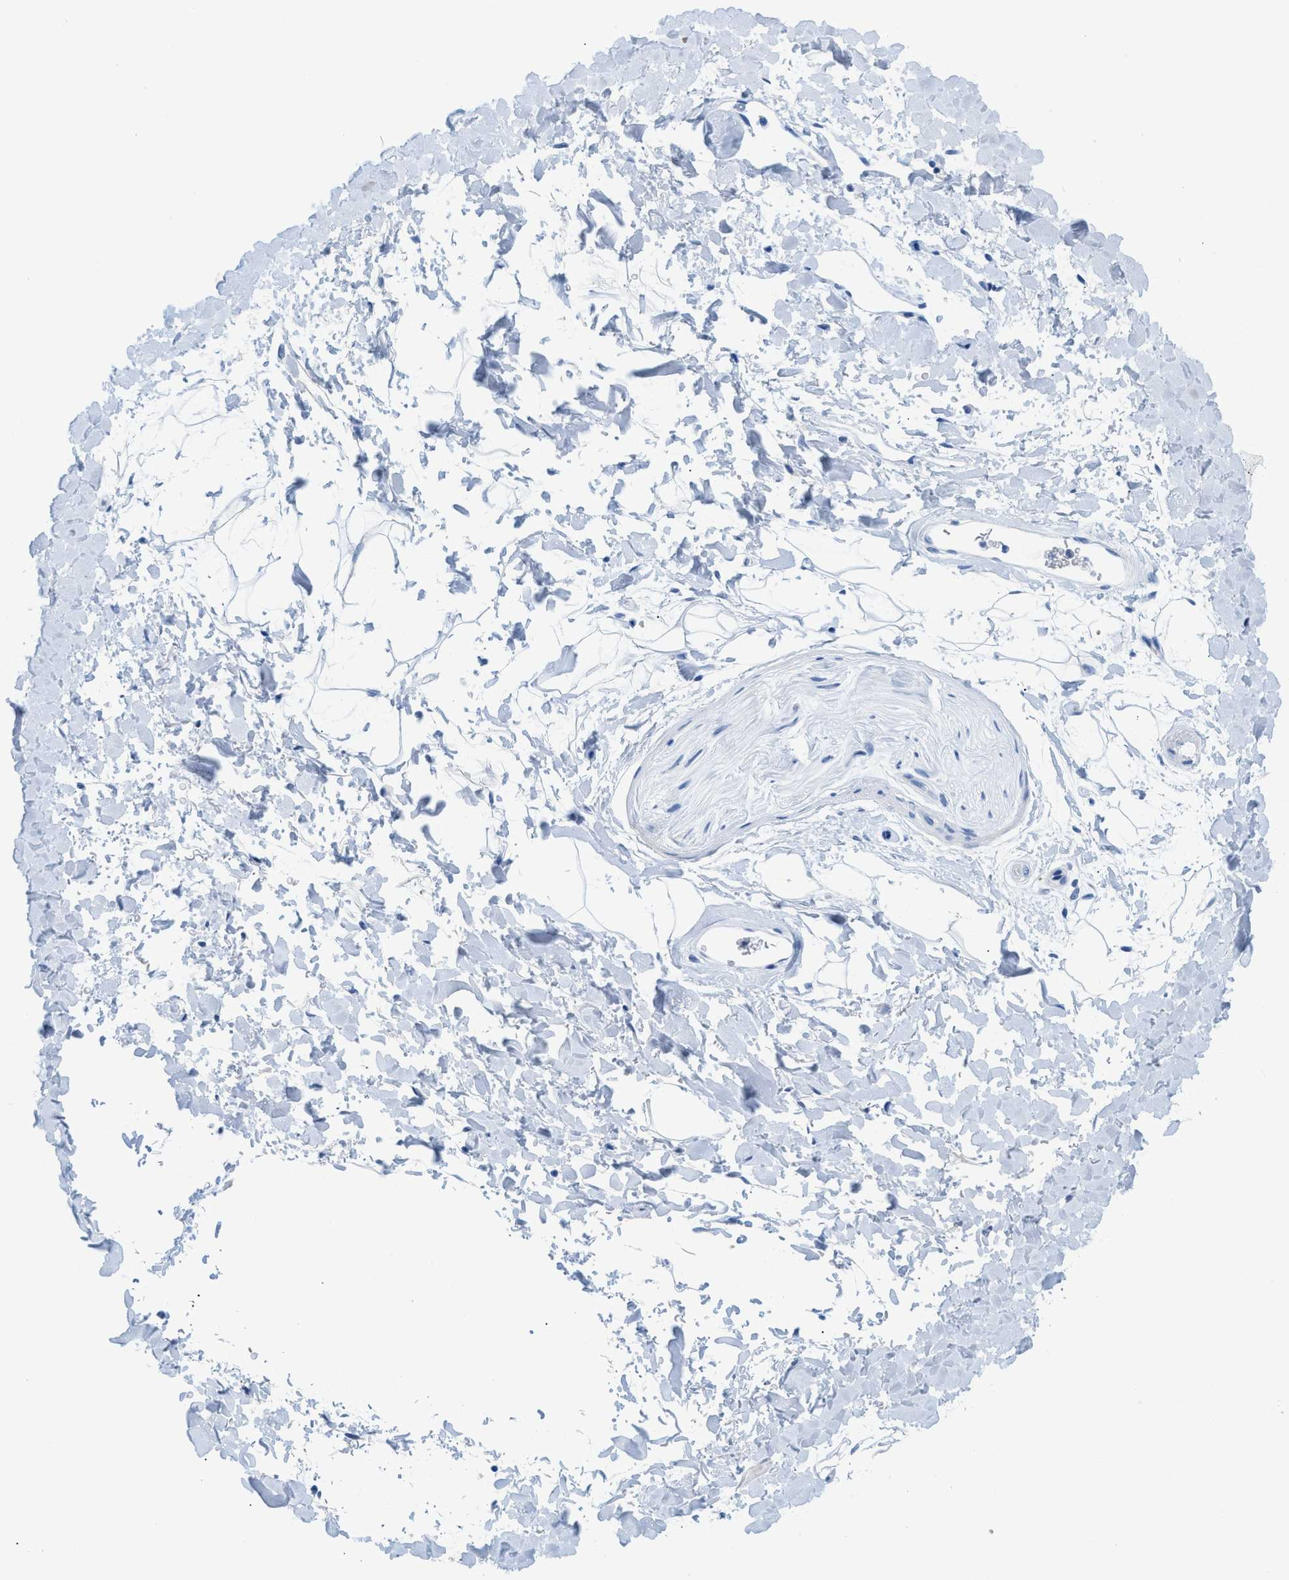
{"staining": {"intensity": "negative", "quantity": "none", "location": "none"}, "tissue": "adipose tissue", "cell_type": "Adipocytes", "image_type": "normal", "snomed": [{"axis": "morphology", "description": "Normal tissue, NOS"}, {"axis": "topography", "description": "Soft tissue"}], "caption": "This is an IHC histopathology image of benign human adipose tissue. There is no staining in adipocytes.", "gene": "BPGM", "patient": {"sex": "male", "age": 72}}